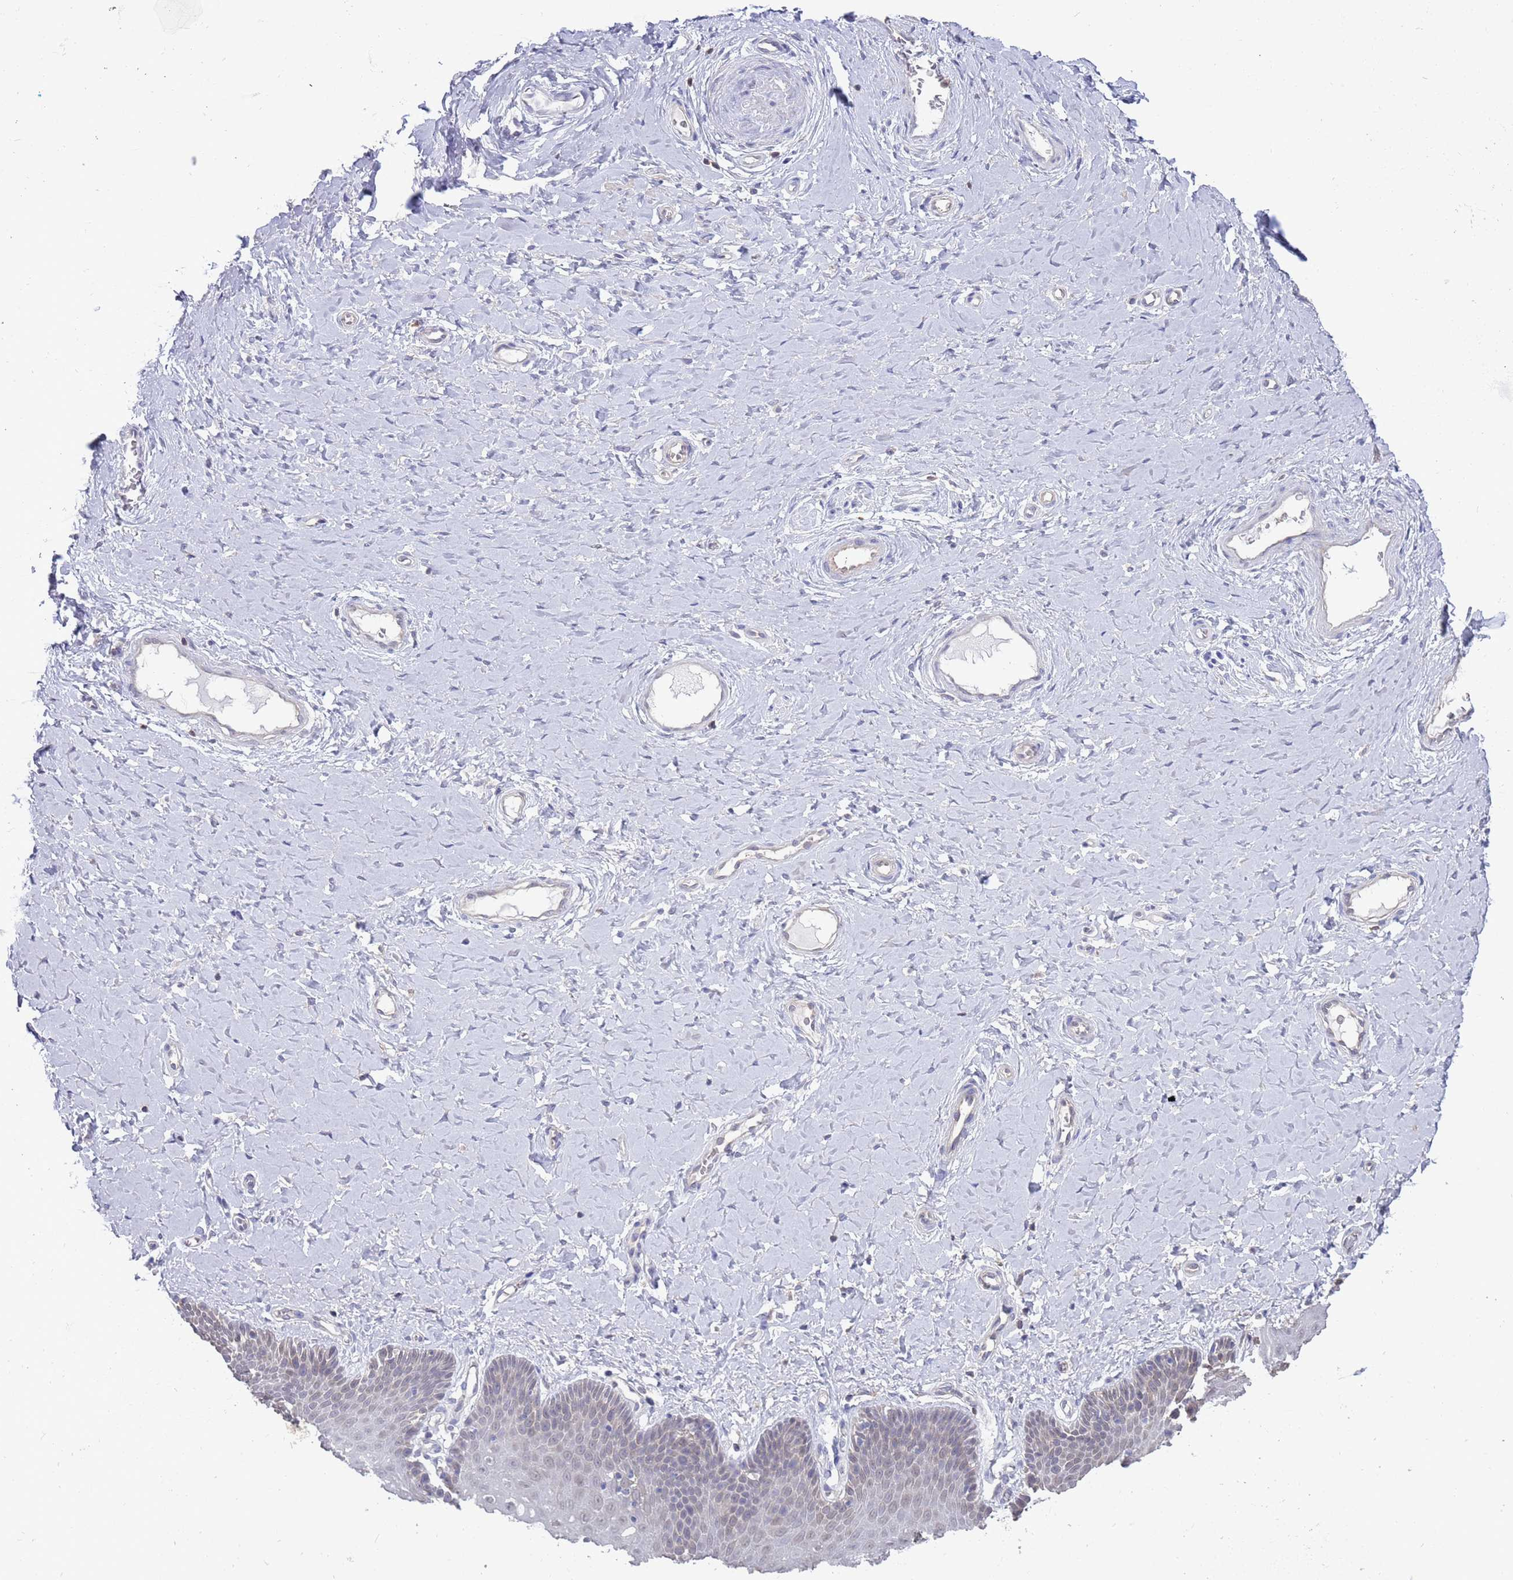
{"staining": {"intensity": "weak", "quantity": "<25%", "location": "cytoplasmic/membranous,nuclear"}, "tissue": "vagina", "cell_type": "Squamous epithelial cells", "image_type": "normal", "snomed": [{"axis": "morphology", "description": "Normal tissue, NOS"}, {"axis": "topography", "description": "Vagina"}], "caption": "The image demonstrates no significant staining in squamous epithelial cells of vagina. (Immunohistochemistry (ihc), brightfield microscopy, high magnification).", "gene": "AP5S1", "patient": {"sex": "female", "age": 65}}